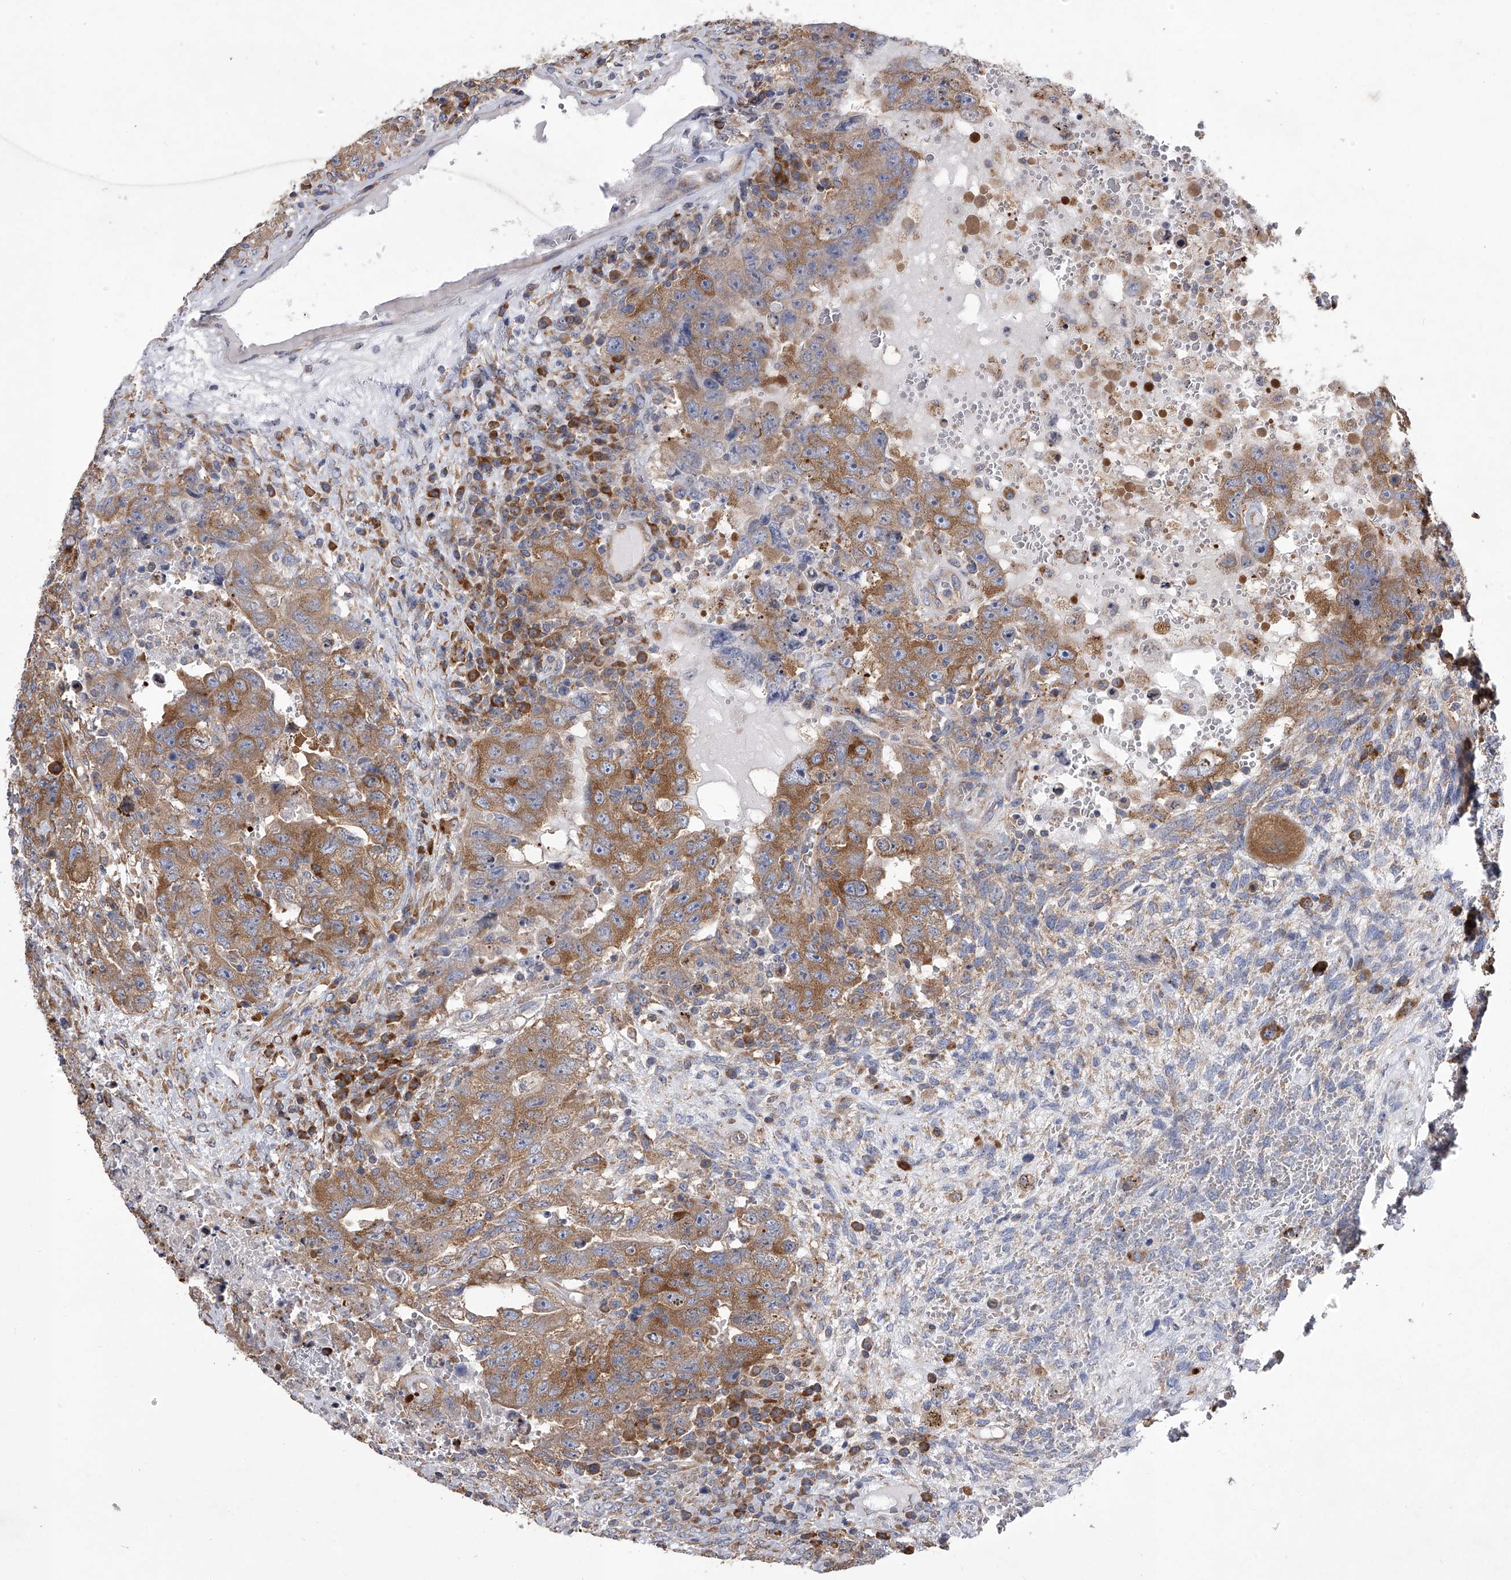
{"staining": {"intensity": "moderate", "quantity": ">75%", "location": "cytoplasmic/membranous"}, "tissue": "testis cancer", "cell_type": "Tumor cells", "image_type": "cancer", "snomed": [{"axis": "morphology", "description": "Carcinoma, Embryonal, NOS"}, {"axis": "topography", "description": "Testis"}], "caption": "An image of testis embryonal carcinoma stained for a protein reveals moderate cytoplasmic/membranous brown staining in tumor cells.", "gene": "EIF2S2", "patient": {"sex": "male", "age": 26}}